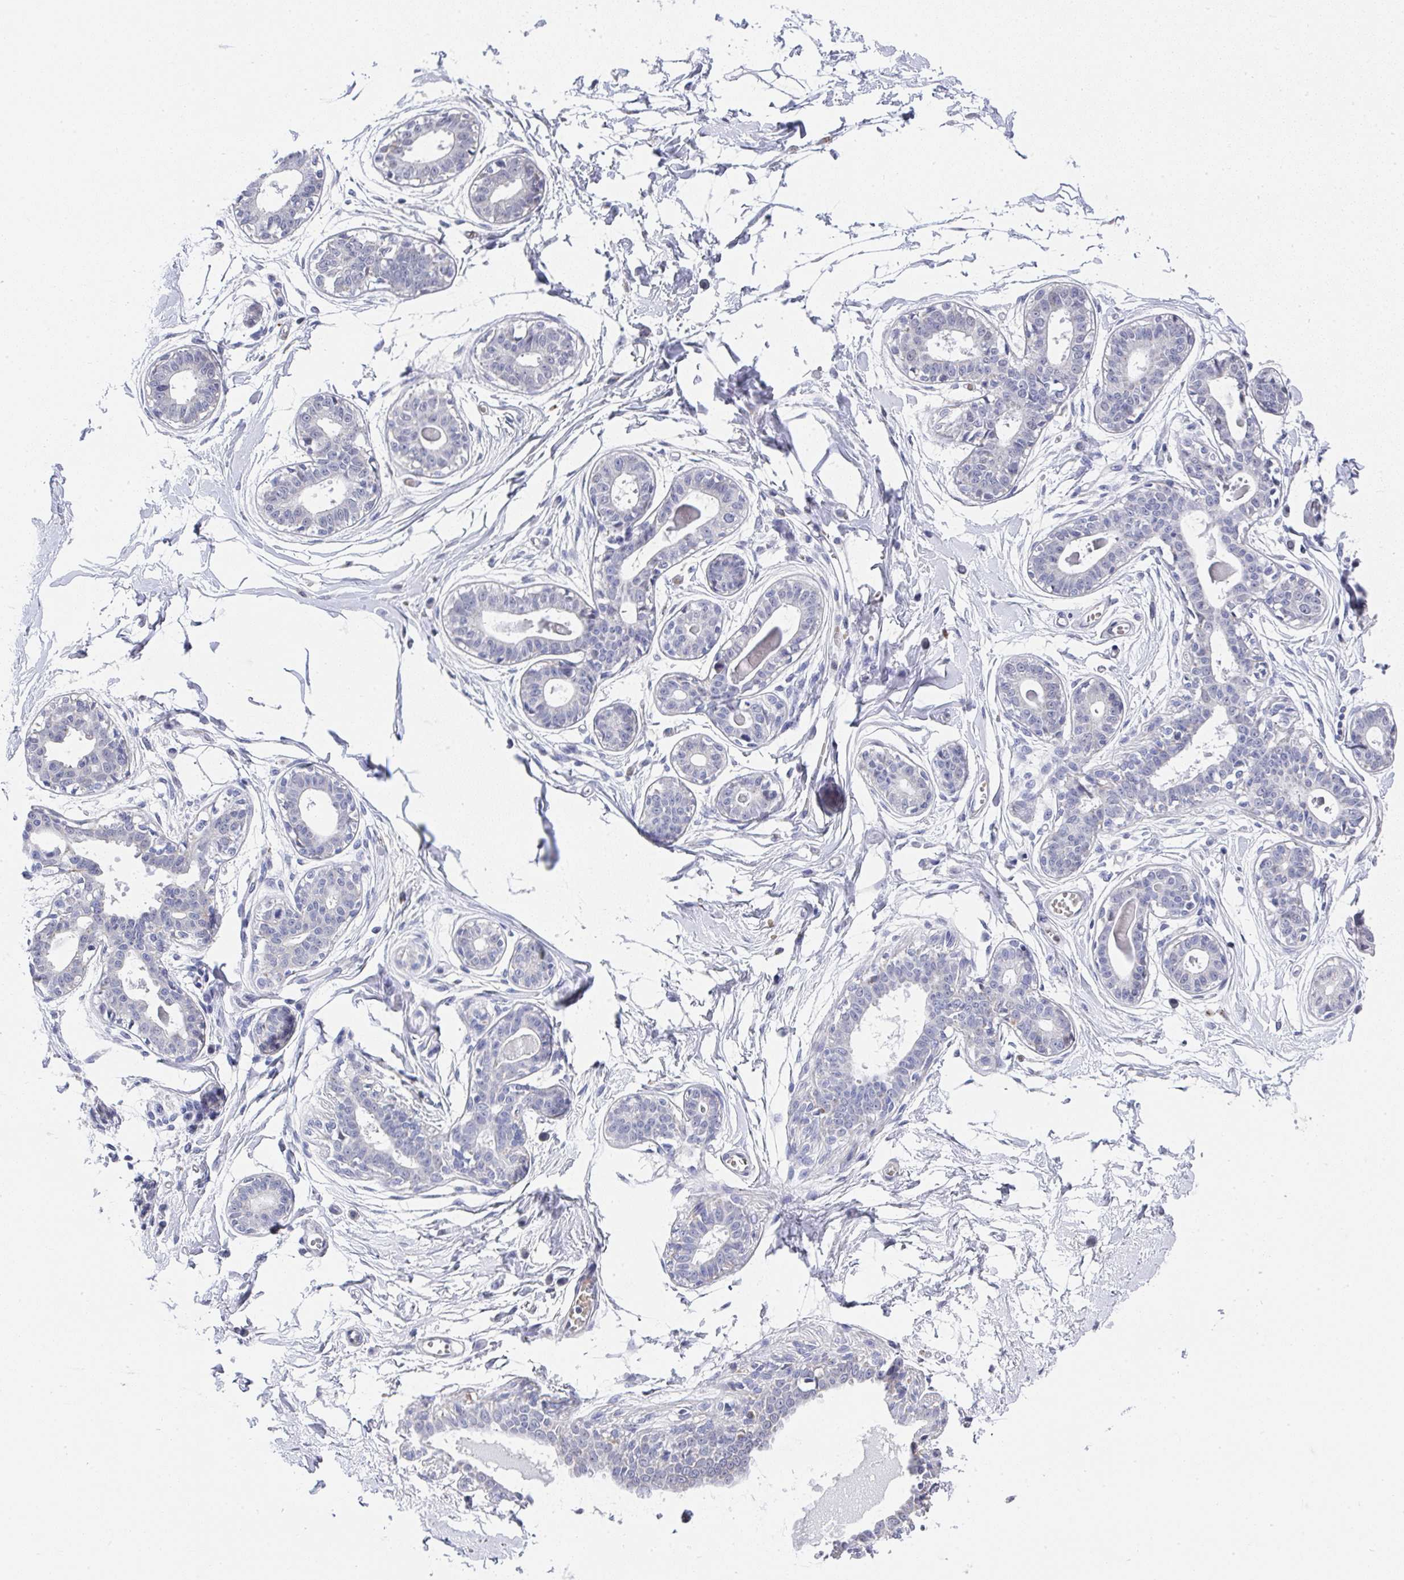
{"staining": {"intensity": "negative", "quantity": "none", "location": "none"}, "tissue": "breast", "cell_type": "Adipocytes", "image_type": "normal", "snomed": [{"axis": "morphology", "description": "Normal tissue, NOS"}, {"axis": "topography", "description": "Breast"}], "caption": "Immunohistochemical staining of unremarkable breast displays no significant expression in adipocytes.", "gene": "NCF1", "patient": {"sex": "female", "age": 45}}